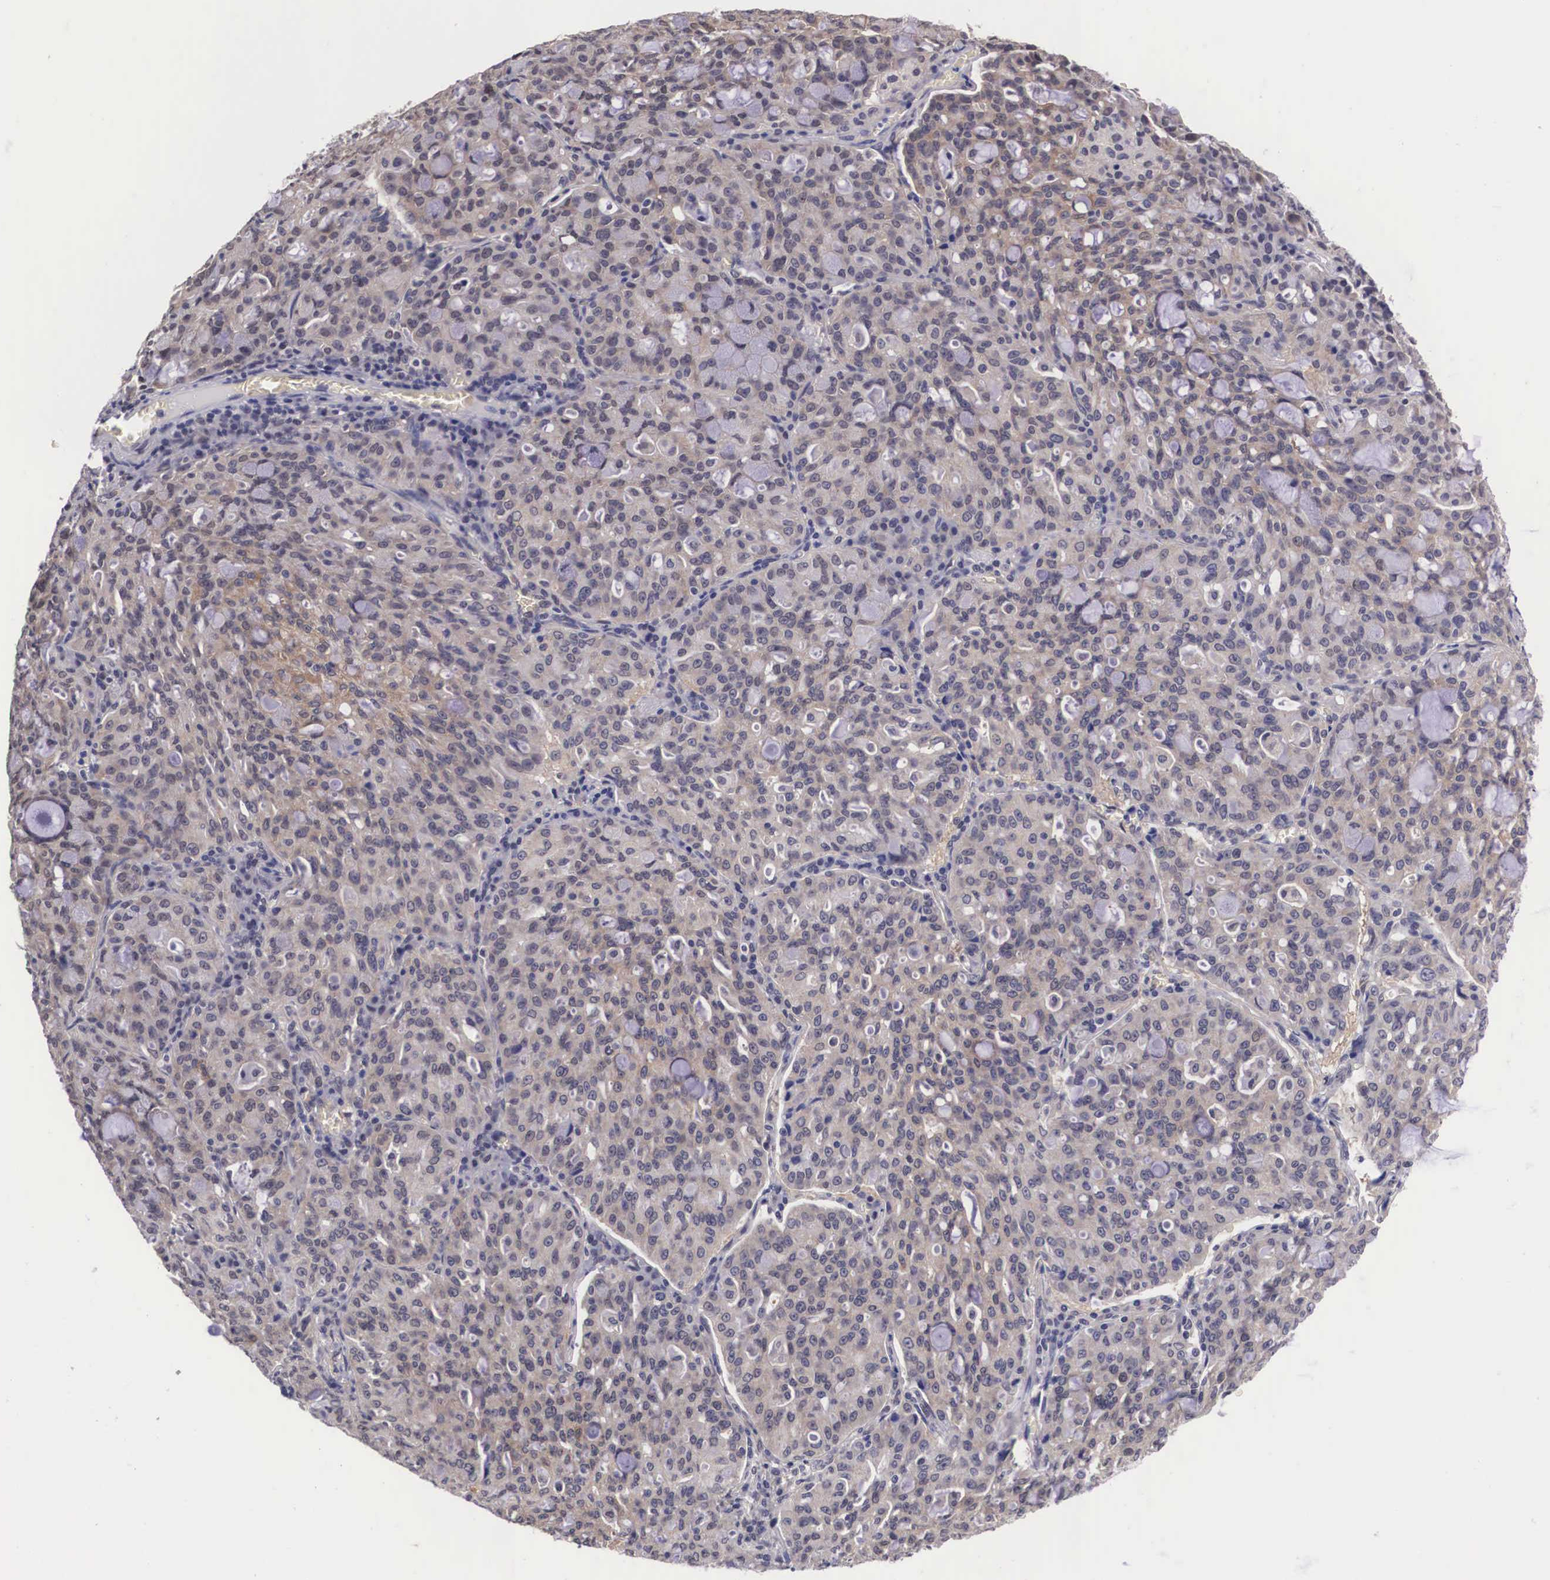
{"staining": {"intensity": "weak", "quantity": "25%-75%", "location": "cytoplasmic/membranous"}, "tissue": "lung cancer", "cell_type": "Tumor cells", "image_type": "cancer", "snomed": [{"axis": "morphology", "description": "Adenocarcinoma, NOS"}, {"axis": "topography", "description": "Lung"}], "caption": "A high-resolution photomicrograph shows immunohistochemistry (IHC) staining of adenocarcinoma (lung), which demonstrates weak cytoplasmic/membranous staining in about 25%-75% of tumor cells. The staining was performed using DAB, with brown indicating positive protein expression. Nuclei are stained blue with hematoxylin.", "gene": "OTX2", "patient": {"sex": "female", "age": 44}}